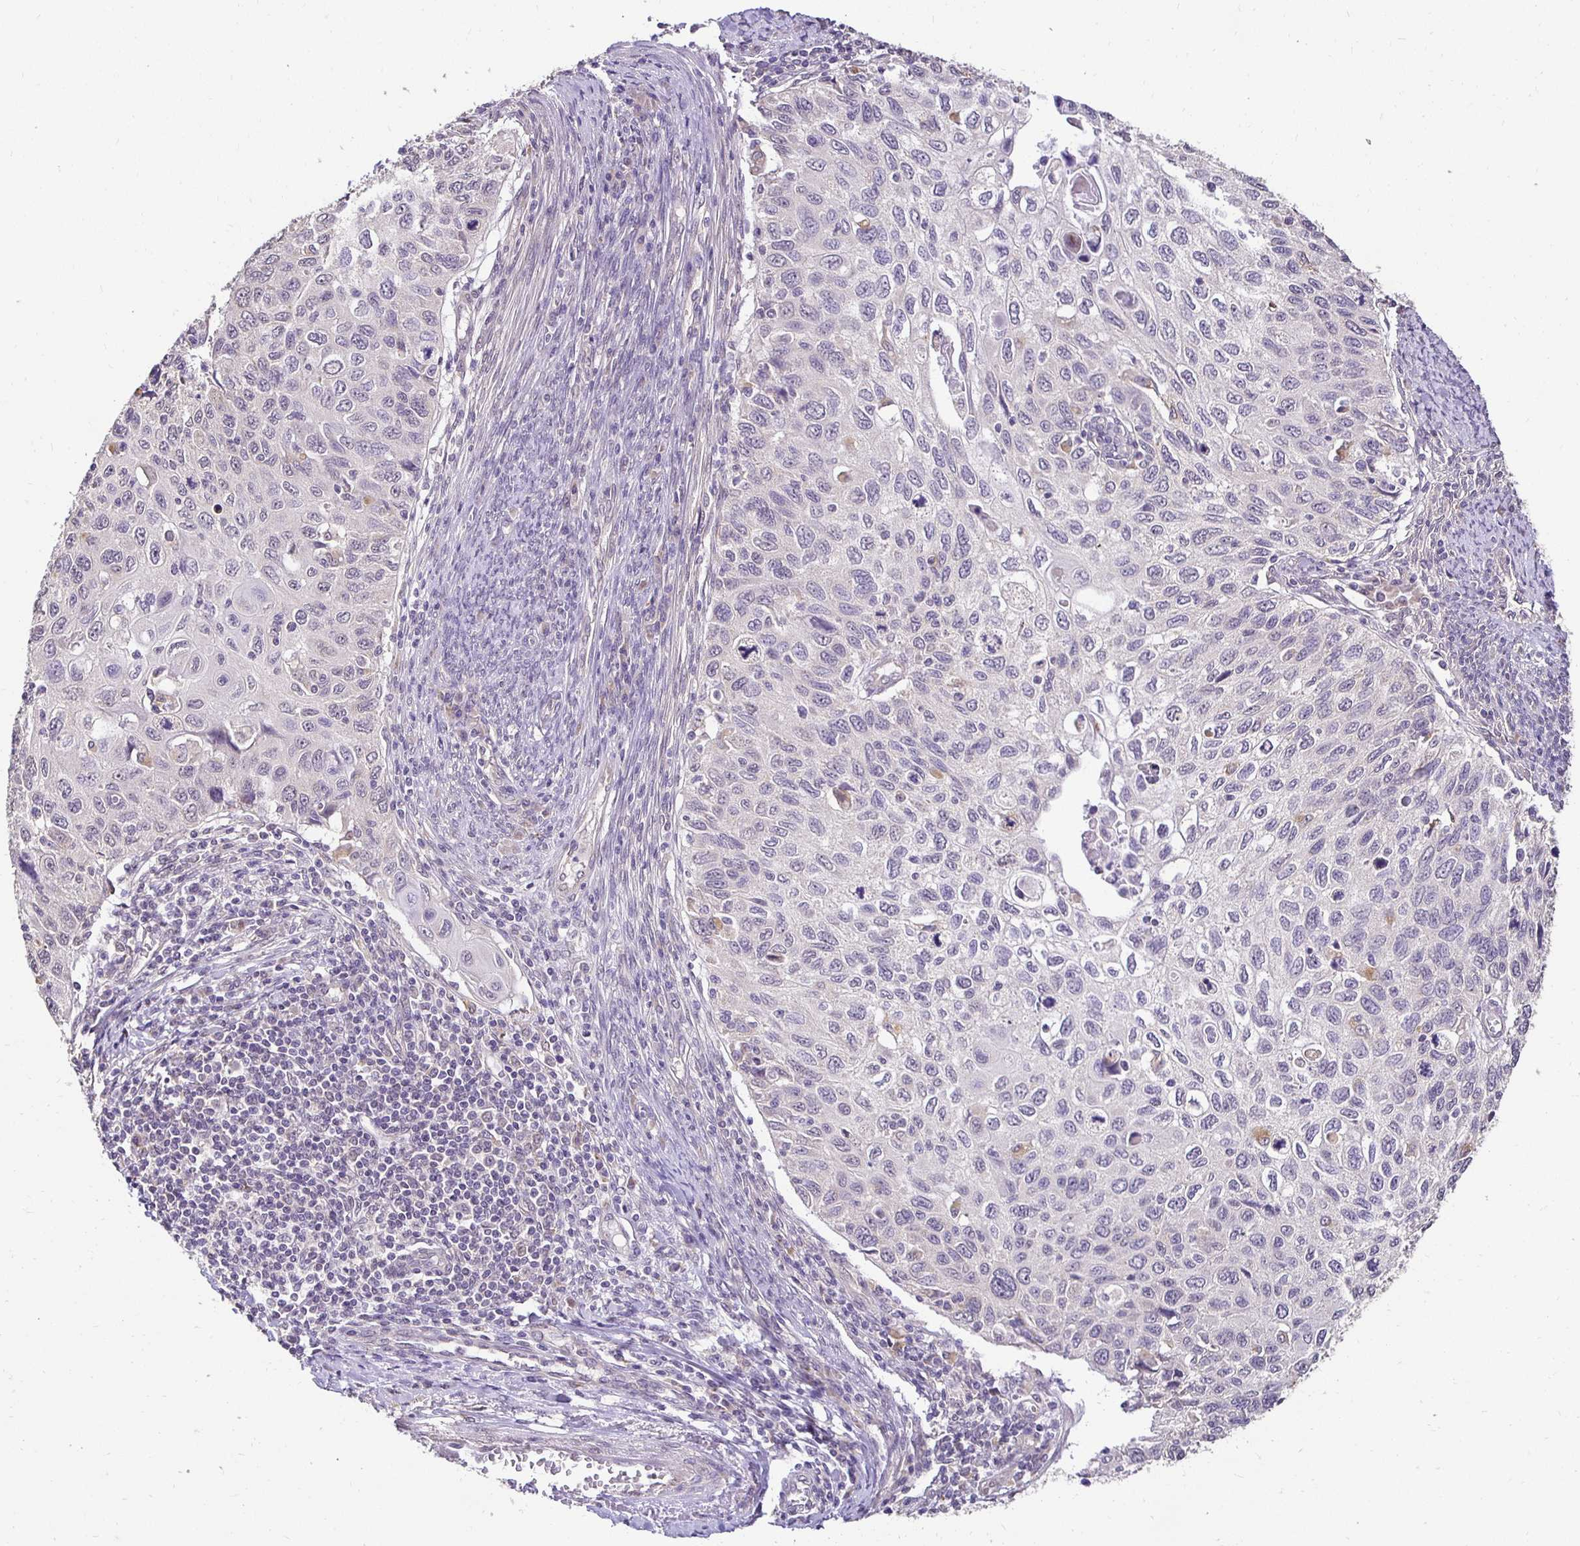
{"staining": {"intensity": "negative", "quantity": "none", "location": "none"}, "tissue": "cervical cancer", "cell_type": "Tumor cells", "image_type": "cancer", "snomed": [{"axis": "morphology", "description": "Squamous cell carcinoma, NOS"}, {"axis": "topography", "description": "Cervix"}], "caption": "The IHC histopathology image has no significant expression in tumor cells of cervical squamous cell carcinoma tissue.", "gene": "RHEBL1", "patient": {"sex": "female", "age": 70}}